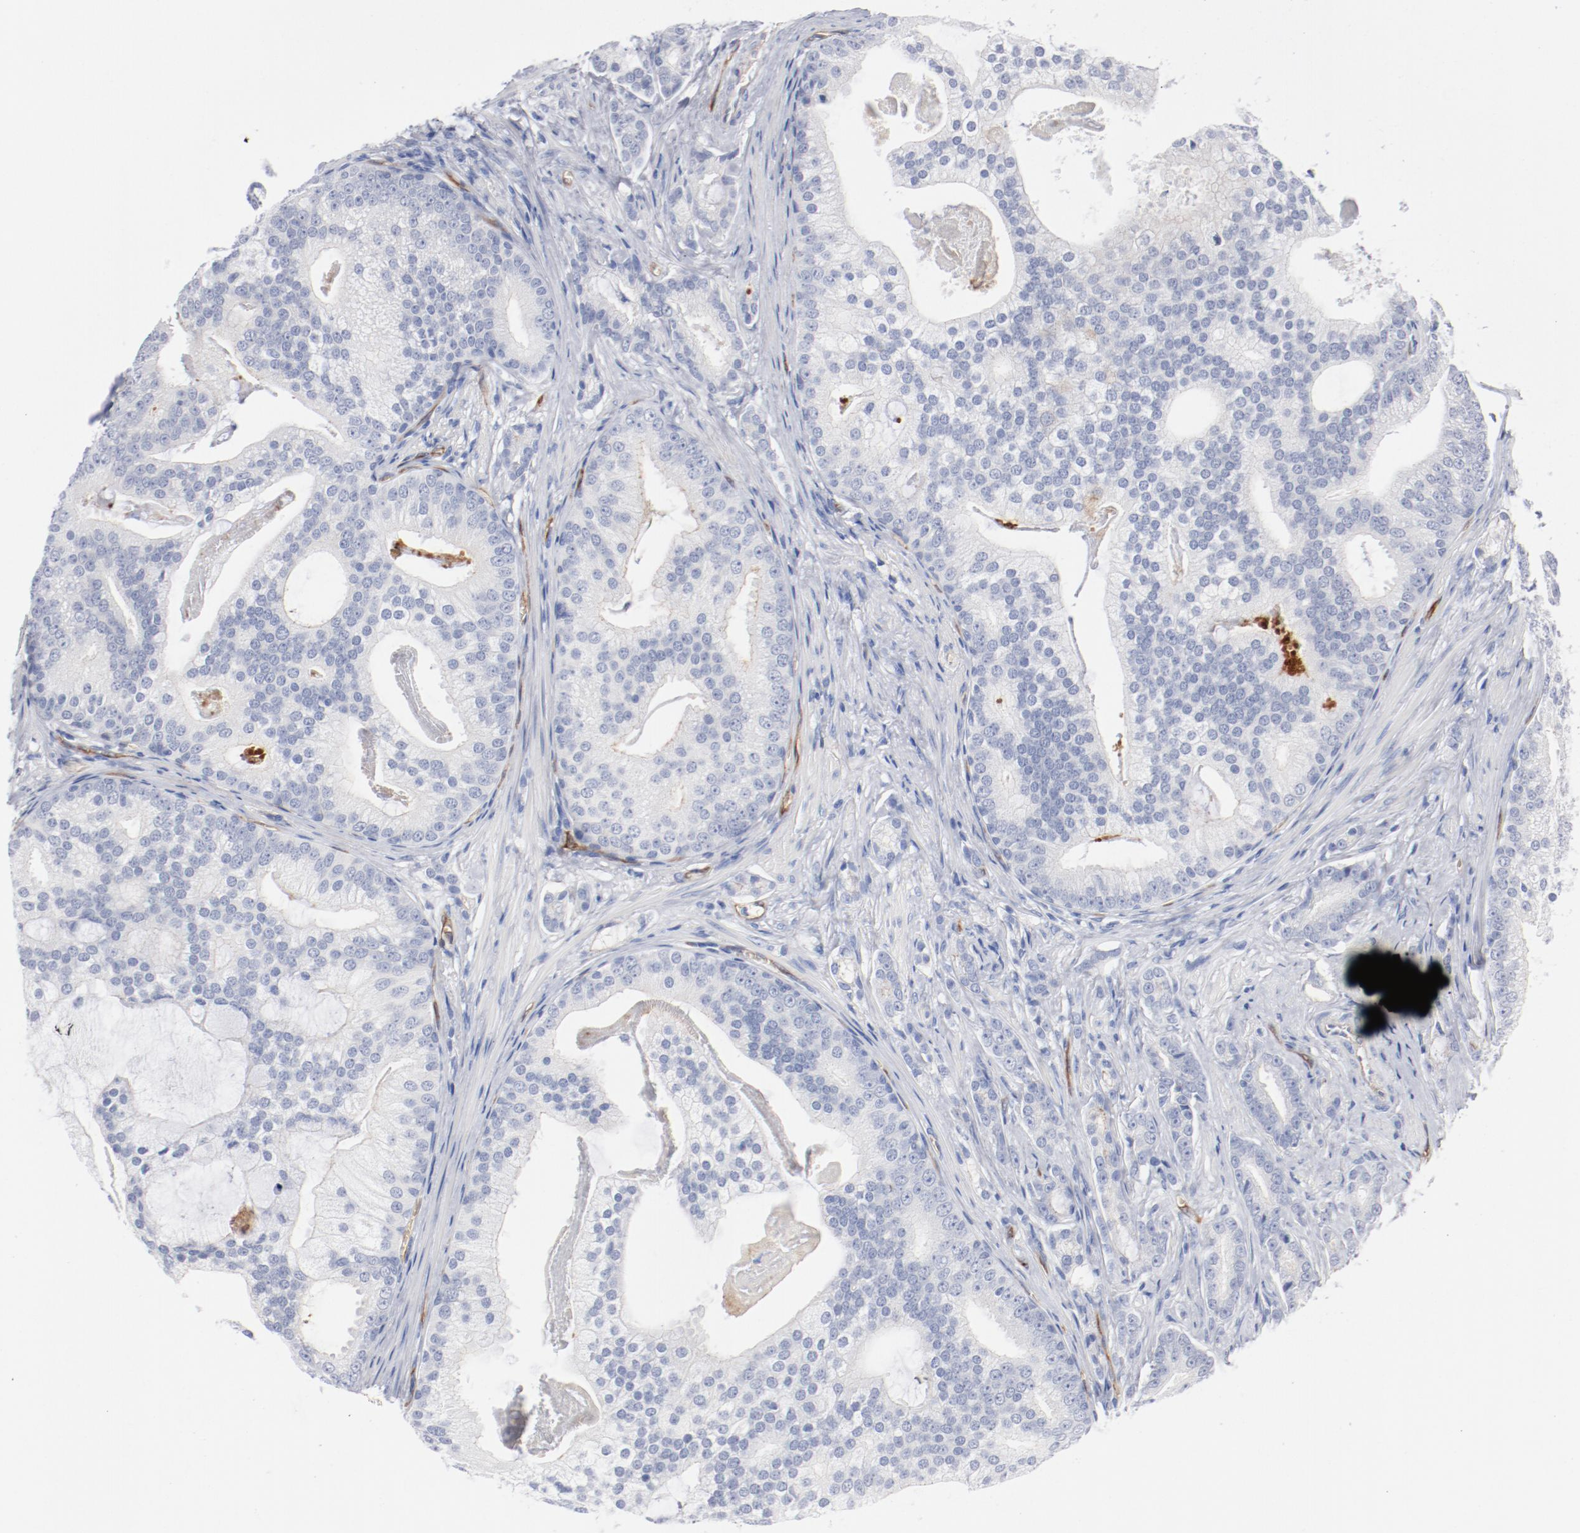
{"staining": {"intensity": "negative", "quantity": "none", "location": "none"}, "tissue": "prostate cancer", "cell_type": "Tumor cells", "image_type": "cancer", "snomed": [{"axis": "morphology", "description": "Adenocarcinoma, Low grade"}, {"axis": "topography", "description": "Prostate"}], "caption": "Tumor cells are negative for brown protein staining in prostate cancer.", "gene": "SHANK3", "patient": {"sex": "male", "age": 58}}